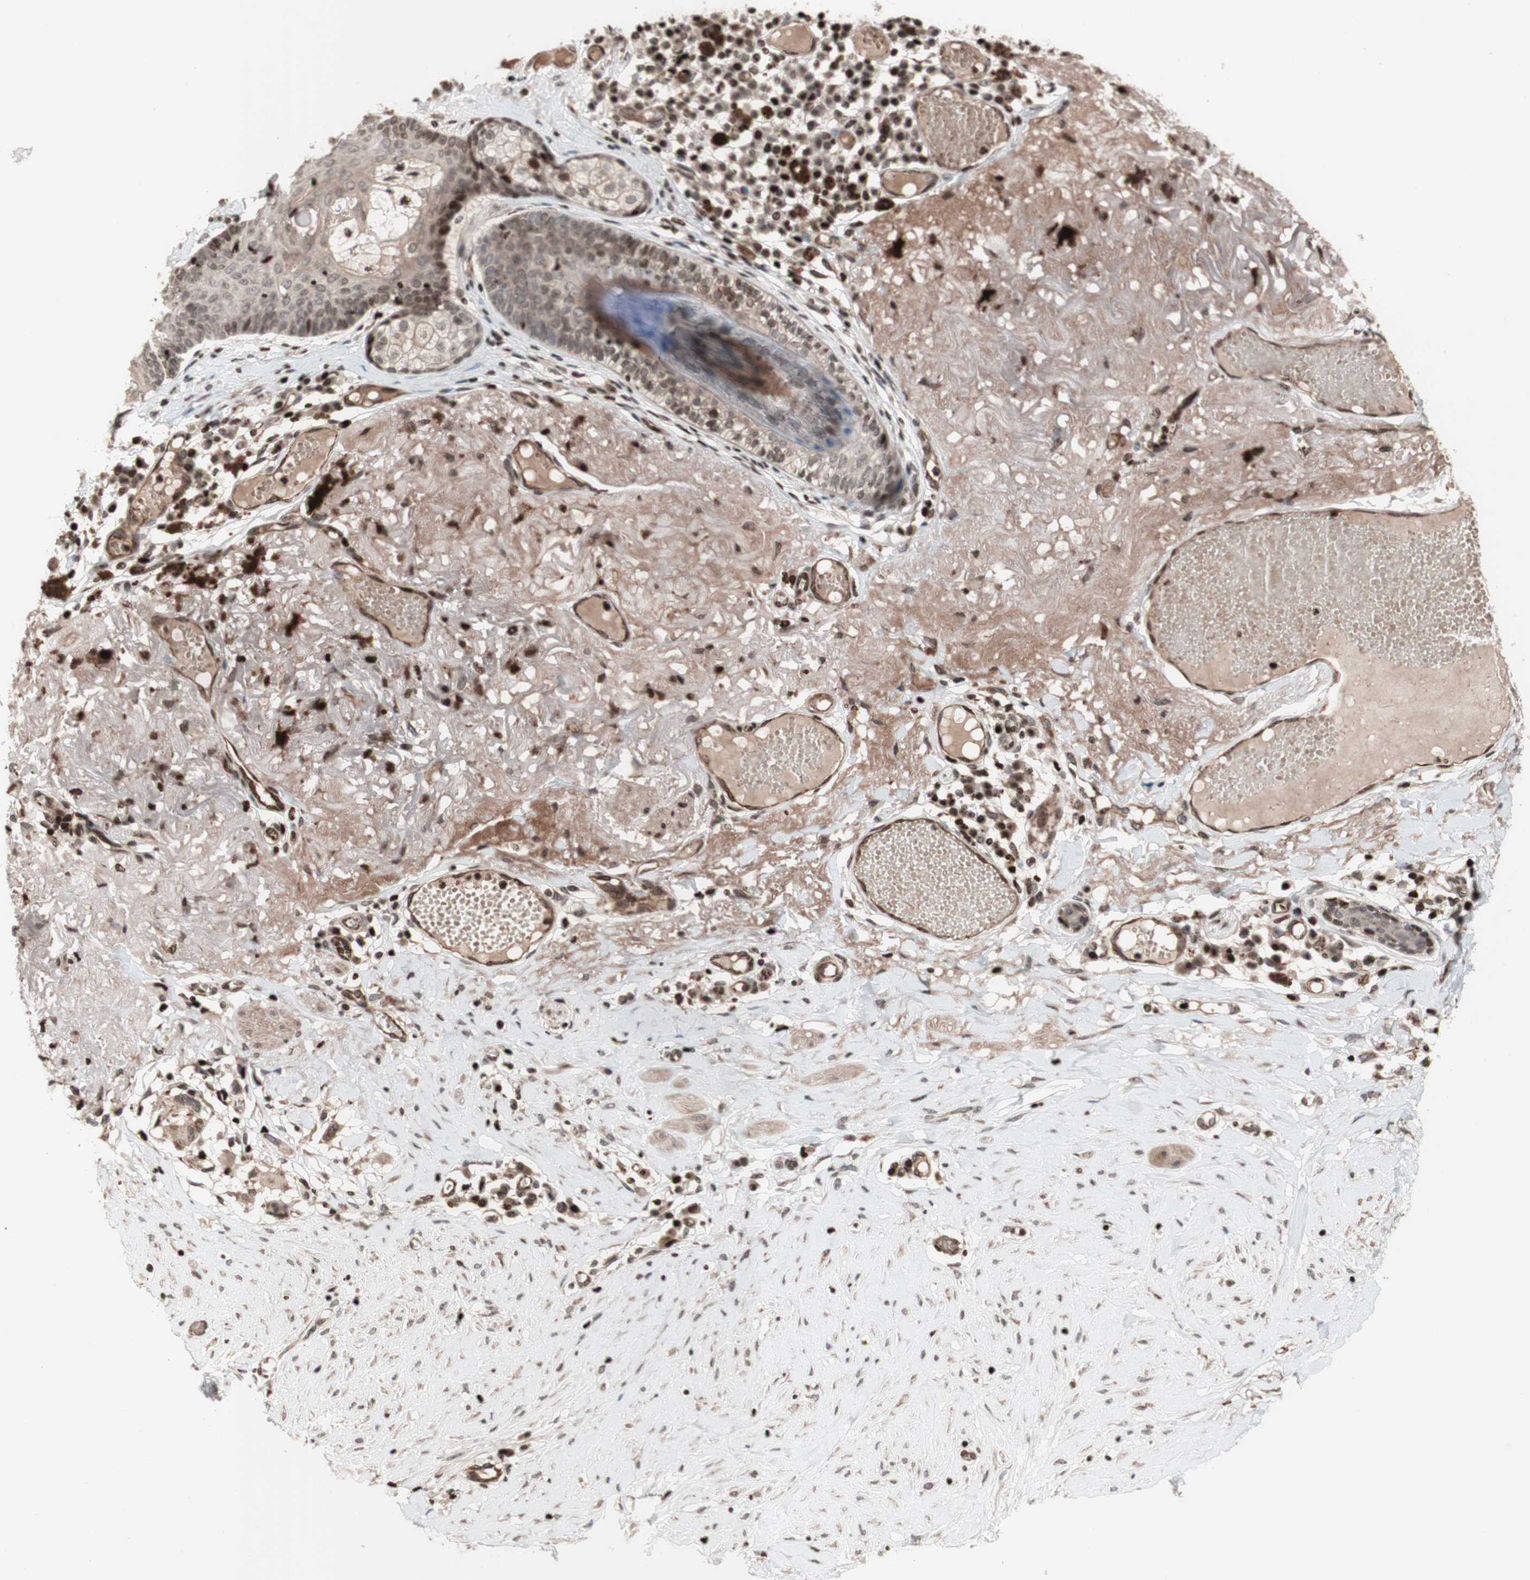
{"staining": {"intensity": "strong", "quantity": "<25%", "location": "nuclear"}, "tissue": "melanoma", "cell_type": "Tumor cells", "image_type": "cancer", "snomed": [{"axis": "morphology", "description": "Malignant melanoma in situ"}, {"axis": "morphology", "description": "Malignant melanoma, NOS"}, {"axis": "topography", "description": "Skin"}], "caption": "Malignant melanoma was stained to show a protein in brown. There is medium levels of strong nuclear positivity in about <25% of tumor cells.", "gene": "POLA1", "patient": {"sex": "female", "age": 88}}